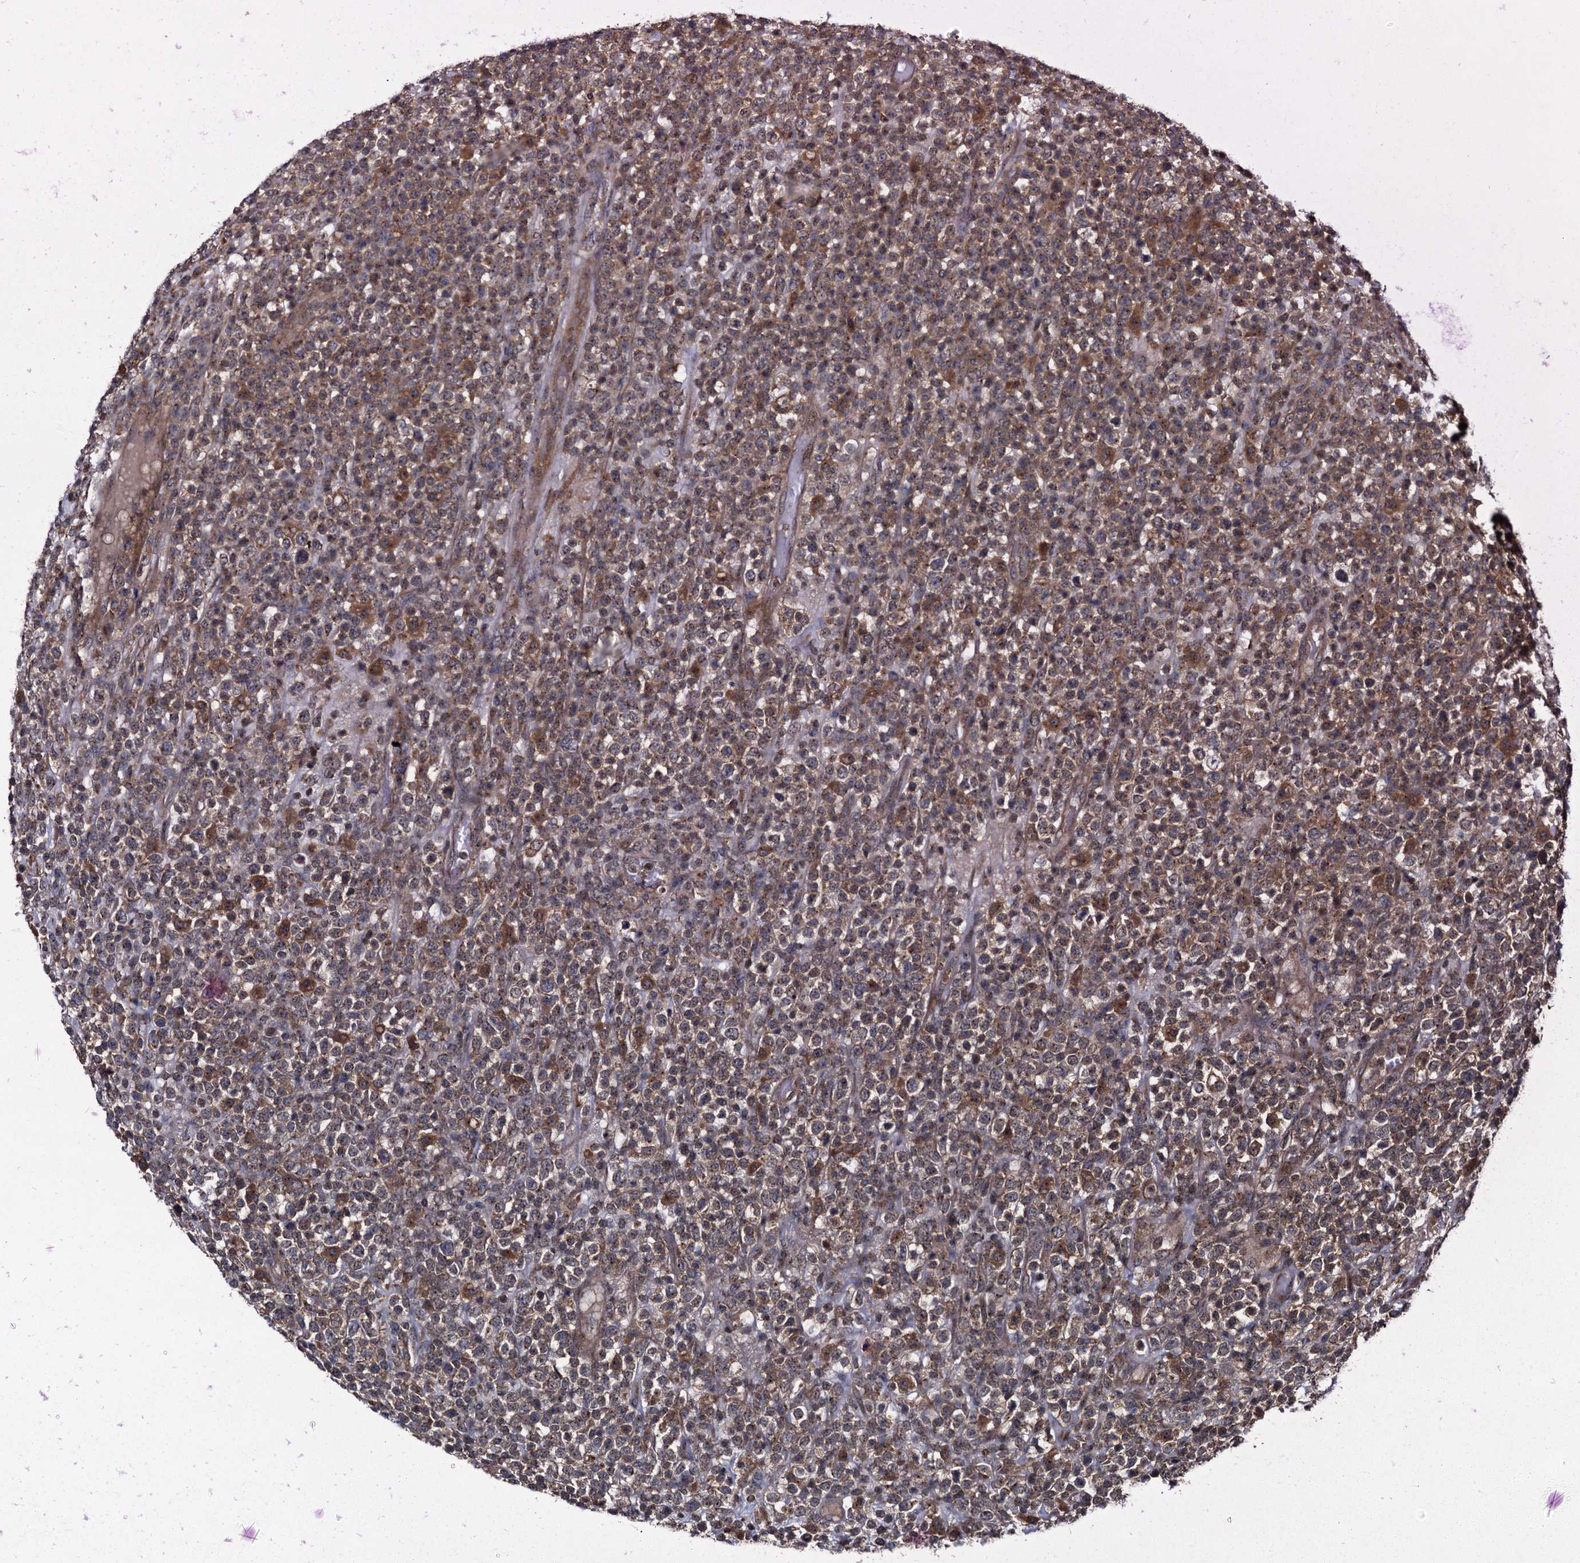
{"staining": {"intensity": "moderate", "quantity": "25%-75%", "location": "cytoplasmic/membranous"}, "tissue": "lymphoma", "cell_type": "Tumor cells", "image_type": "cancer", "snomed": [{"axis": "morphology", "description": "Malignant lymphoma, non-Hodgkin's type, High grade"}, {"axis": "topography", "description": "Colon"}], "caption": "Immunohistochemistry image of neoplastic tissue: human lymphoma stained using immunohistochemistry demonstrates medium levels of moderate protein expression localized specifically in the cytoplasmic/membranous of tumor cells, appearing as a cytoplasmic/membranous brown color.", "gene": "KXD1", "patient": {"sex": "female", "age": 53}}